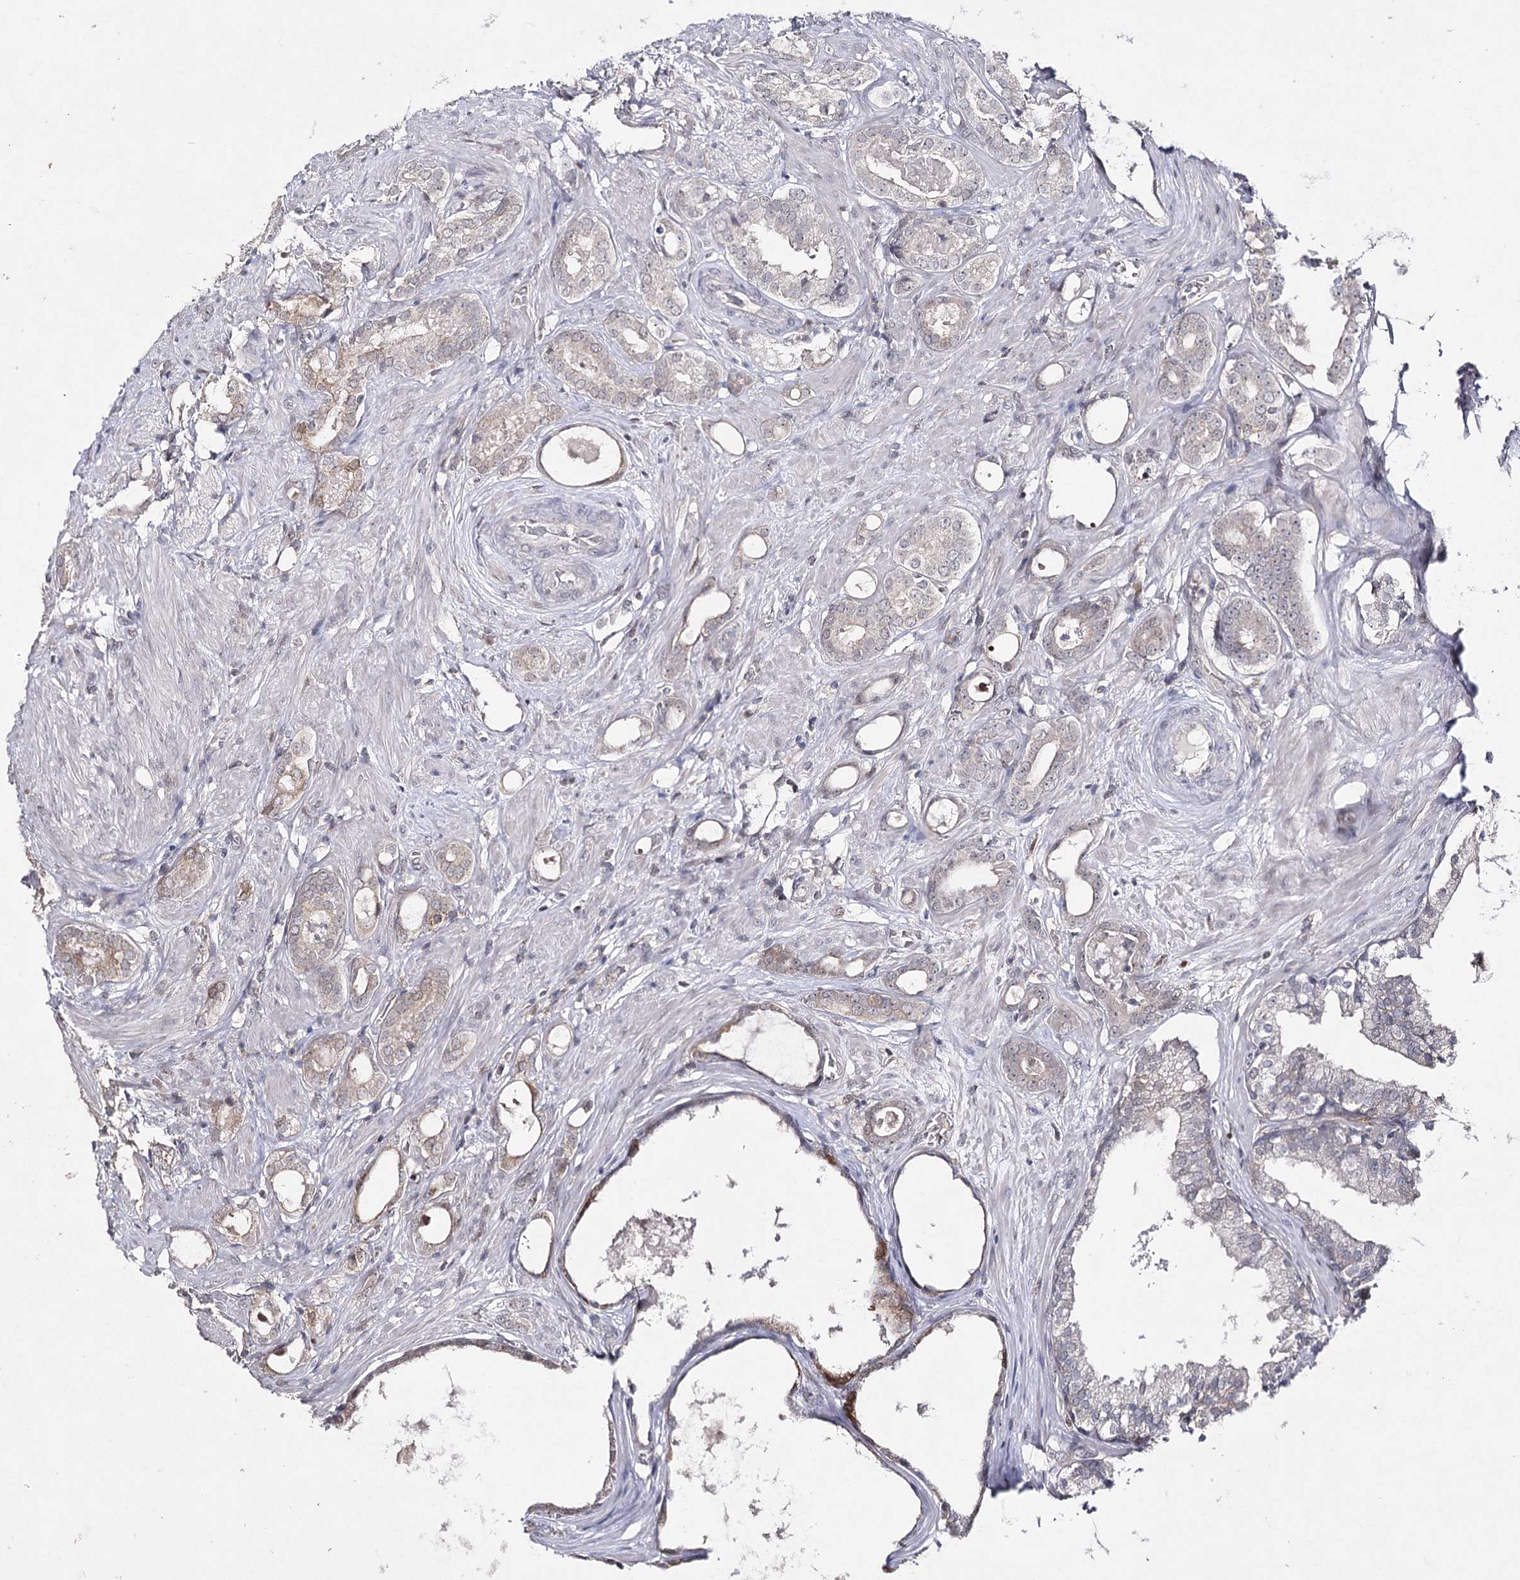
{"staining": {"intensity": "weak", "quantity": "<25%", "location": "cytoplasmic/membranous"}, "tissue": "prostate cancer", "cell_type": "Tumor cells", "image_type": "cancer", "snomed": [{"axis": "morphology", "description": "Adenocarcinoma, High grade"}, {"axis": "topography", "description": "Prostate"}], "caption": "The photomicrograph exhibits no significant expression in tumor cells of adenocarcinoma (high-grade) (prostate).", "gene": "HSD11B2", "patient": {"sex": "male", "age": 58}}